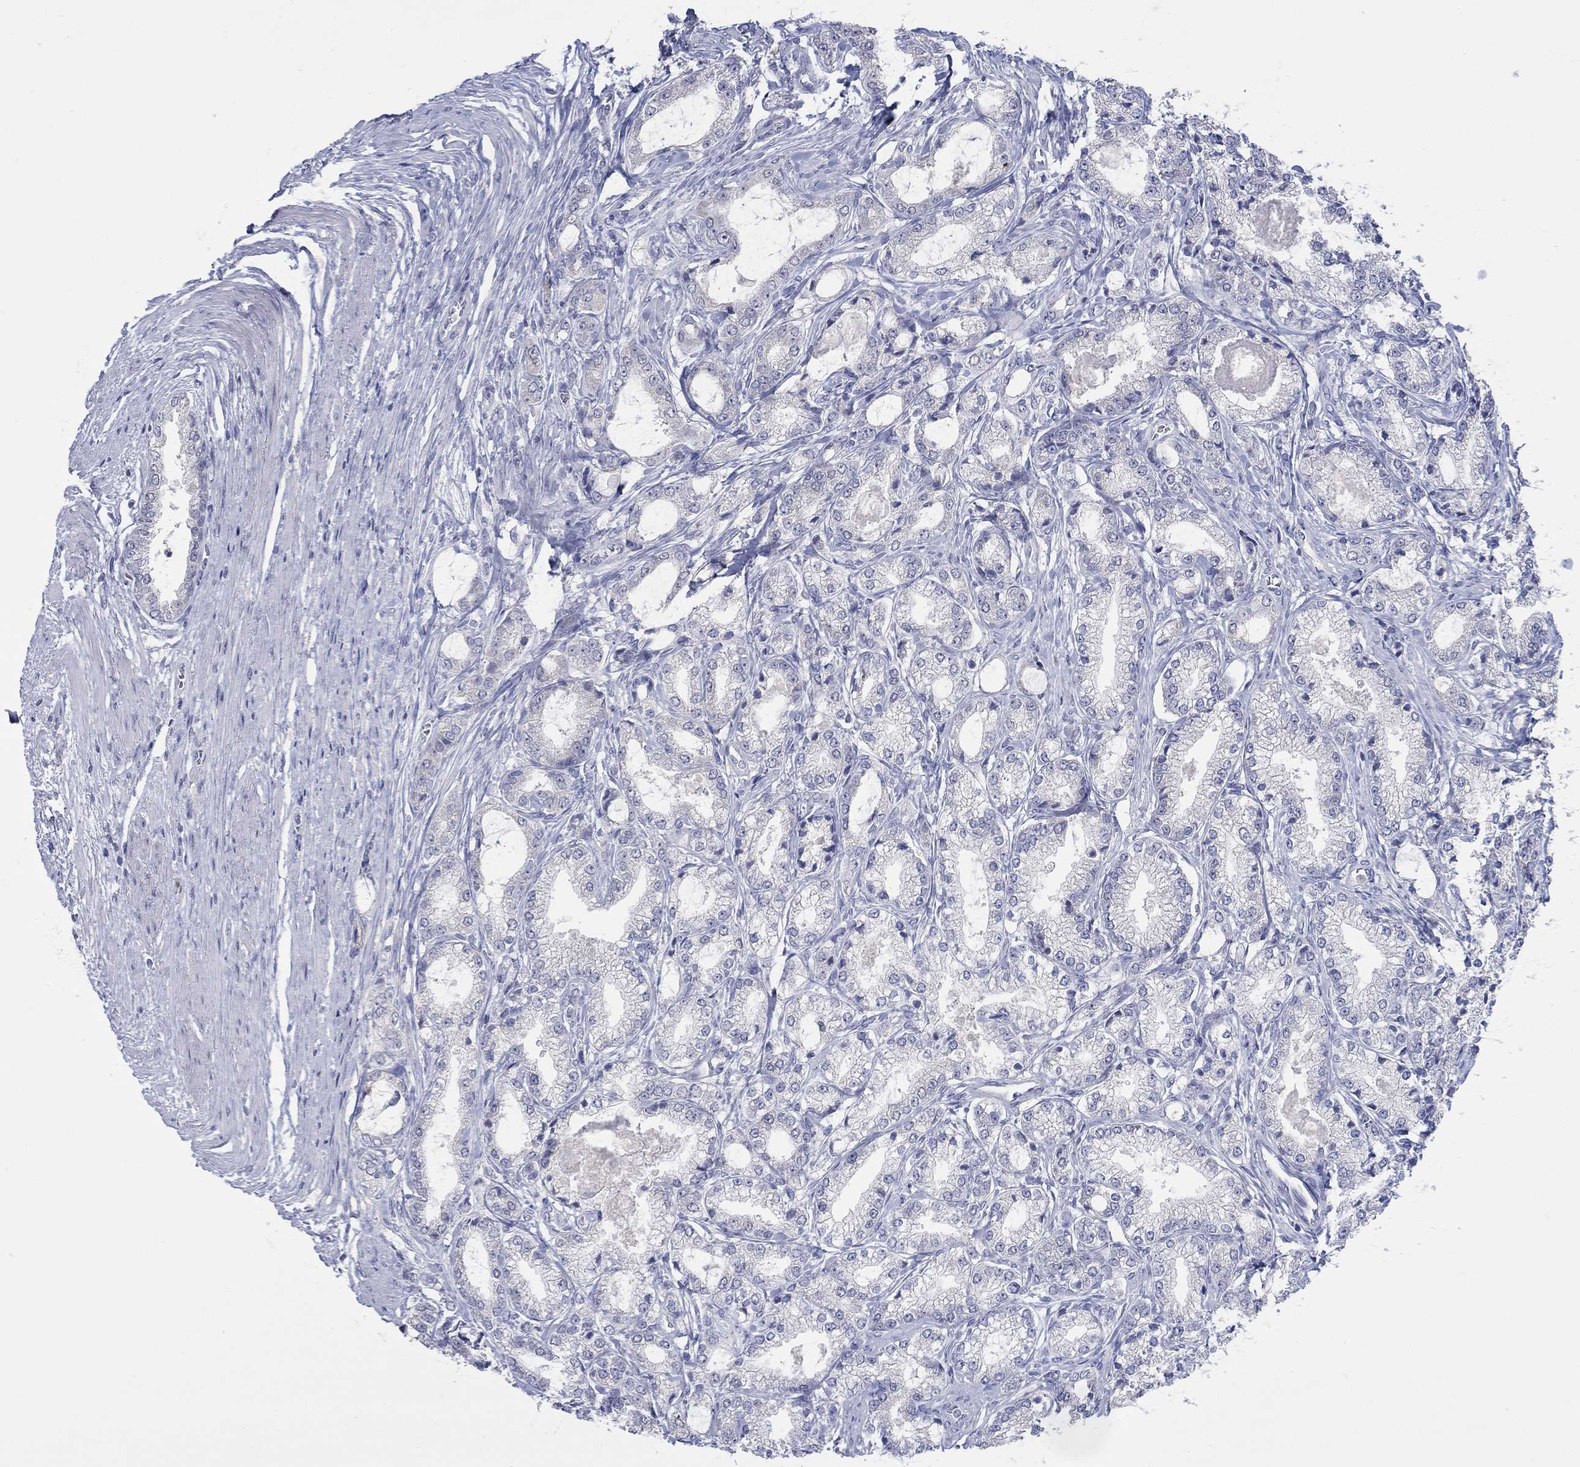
{"staining": {"intensity": "negative", "quantity": "none", "location": "none"}, "tissue": "prostate cancer", "cell_type": "Tumor cells", "image_type": "cancer", "snomed": [{"axis": "morphology", "description": "Adenocarcinoma, NOS"}, {"axis": "topography", "description": "Prostate and seminal vesicle, NOS"}, {"axis": "topography", "description": "Prostate"}], "caption": "This is an immunohistochemistry photomicrograph of prostate adenocarcinoma. There is no expression in tumor cells.", "gene": "FER1L6", "patient": {"sex": "male", "age": 62}}